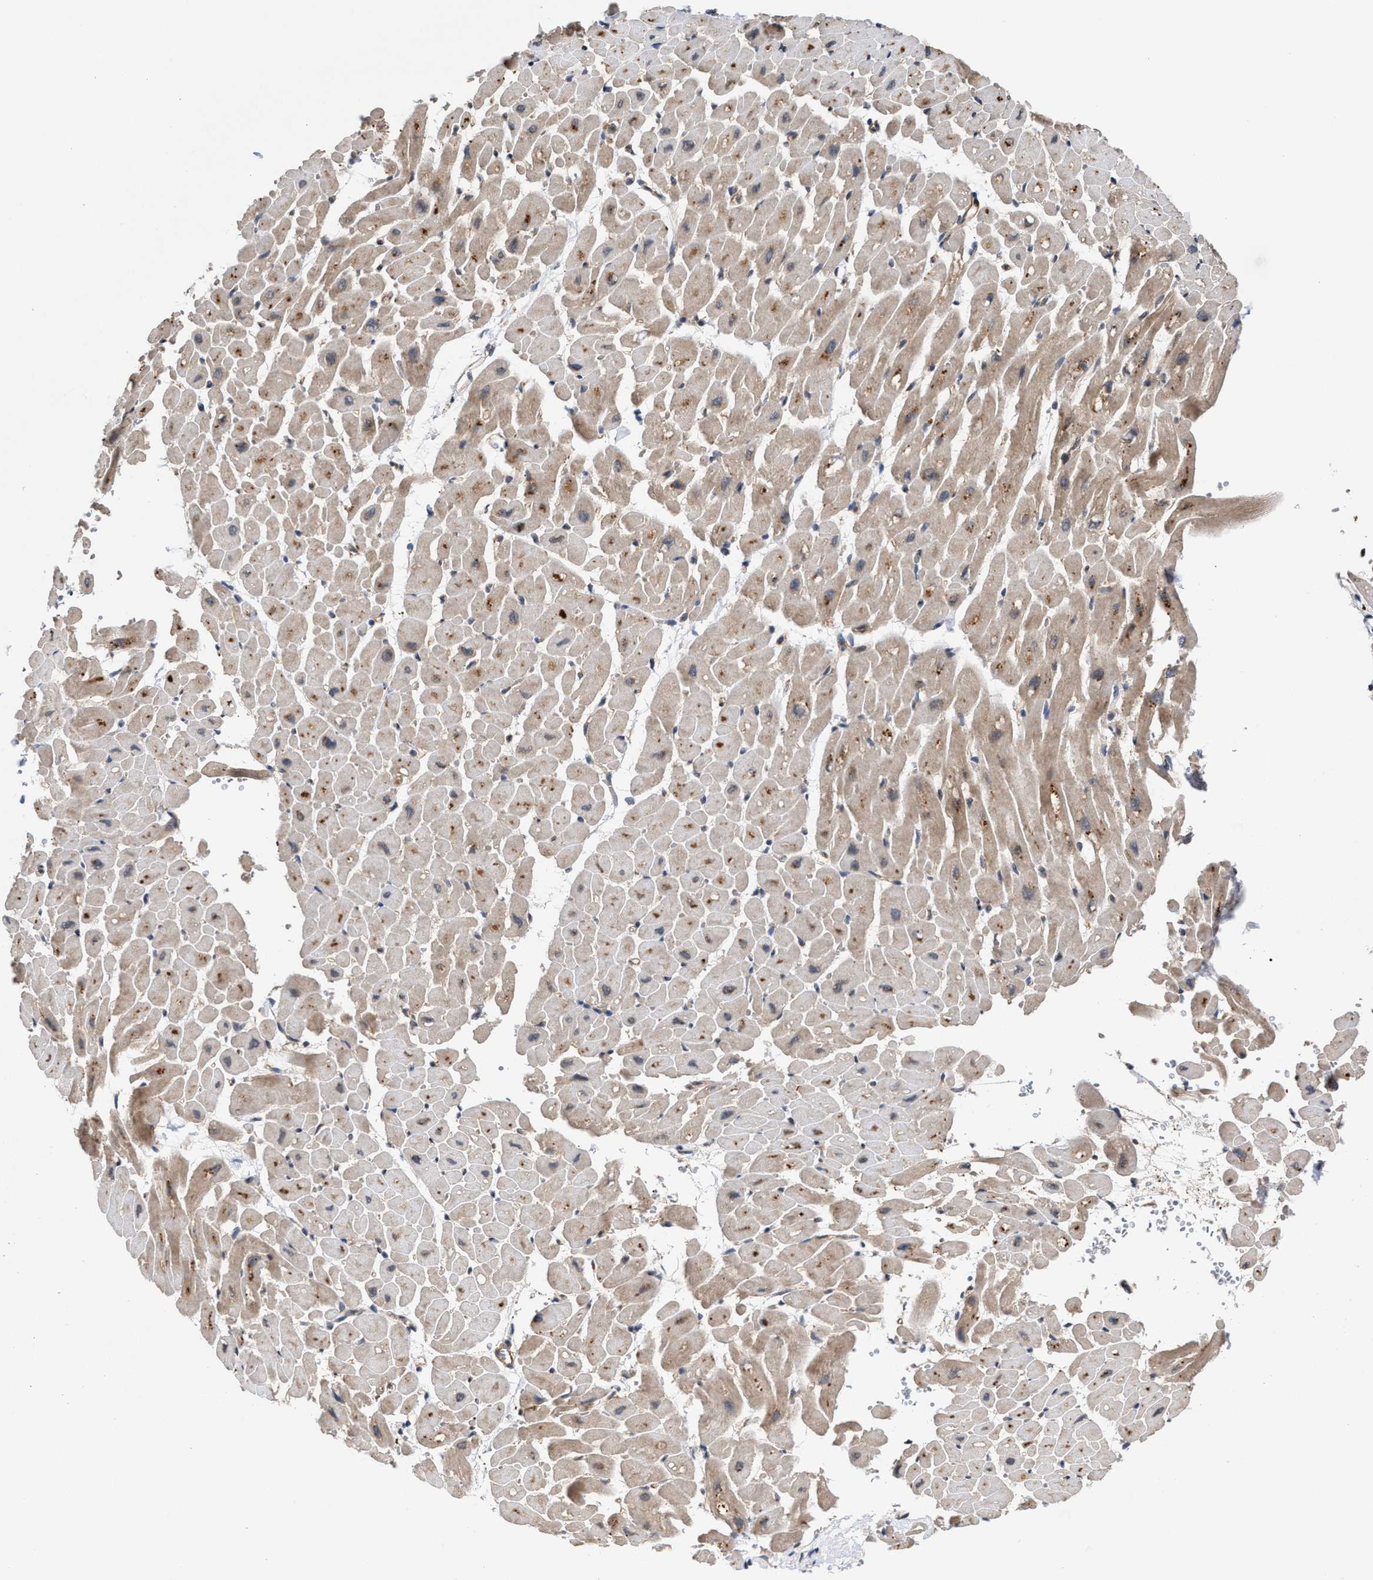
{"staining": {"intensity": "moderate", "quantity": ">75%", "location": "cytoplasmic/membranous"}, "tissue": "heart muscle", "cell_type": "Cardiomyocytes", "image_type": "normal", "snomed": [{"axis": "morphology", "description": "Normal tissue, NOS"}, {"axis": "topography", "description": "Heart"}], "caption": "This is an image of immunohistochemistry (IHC) staining of normal heart muscle, which shows moderate expression in the cytoplasmic/membranous of cardiomyocytes.", "gene": "SAR1A", "patient": {"sex": "male", "age": 45}}